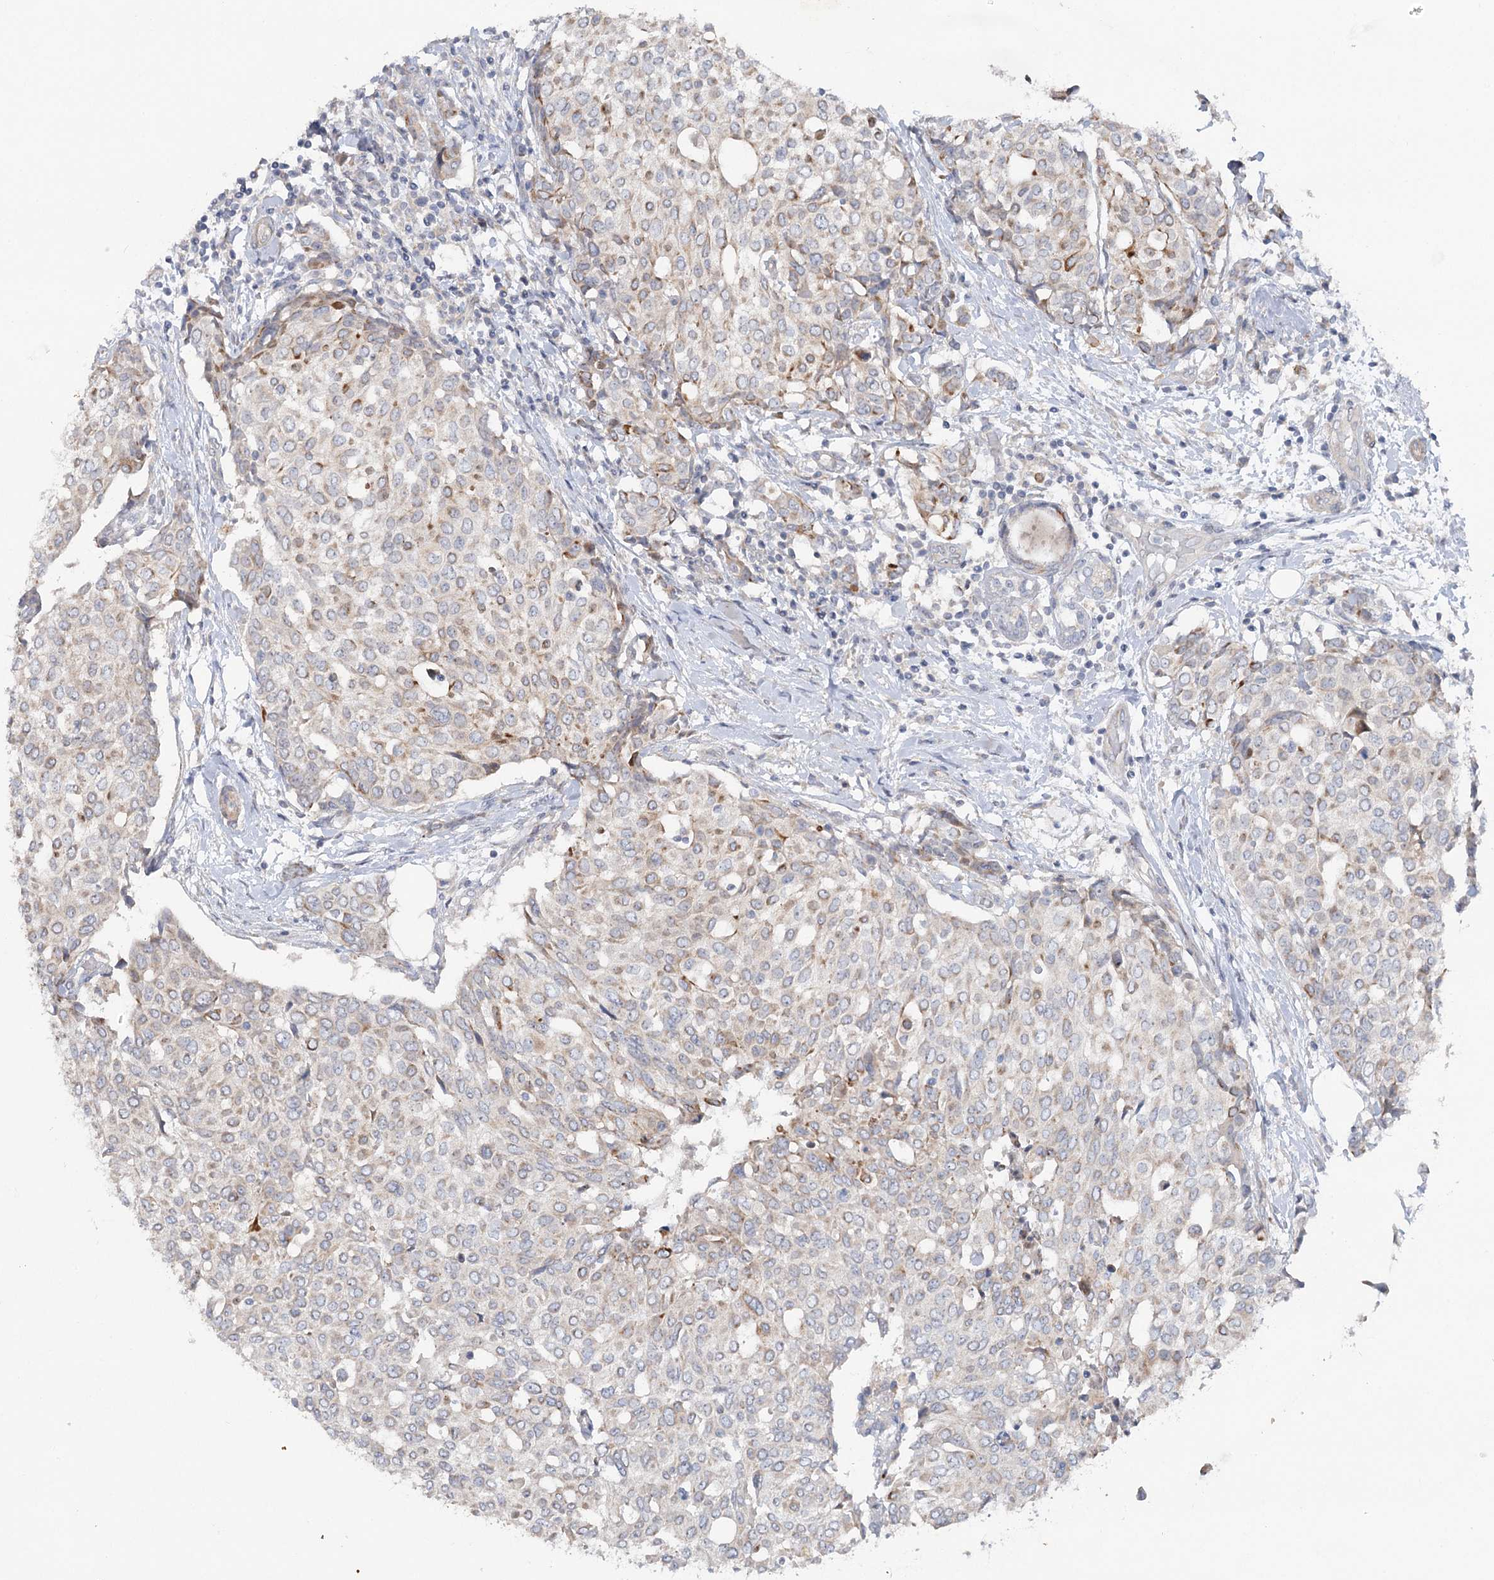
{"staining": {"intensity": "moderate", "quantity": "<25%", "location": "cytoplasmic/membranous"}, "tissue": "breast cancer", "cell_type": "Tumor cells", "image_type": "cancer", "snomed": [{"axis": "morphology", "description": "Lobular carcinoma"}, {"axis": "topography", "description": "Breast"}], "caption": "DAB immunohistochemical staining of human breast lobular carcinoma reveals moderate cytoplasmic/membranous protein expression in approximately <25% of tumor cells.", "gene": "SCN11A", "patient": {"sex": "female", "age": 51}}